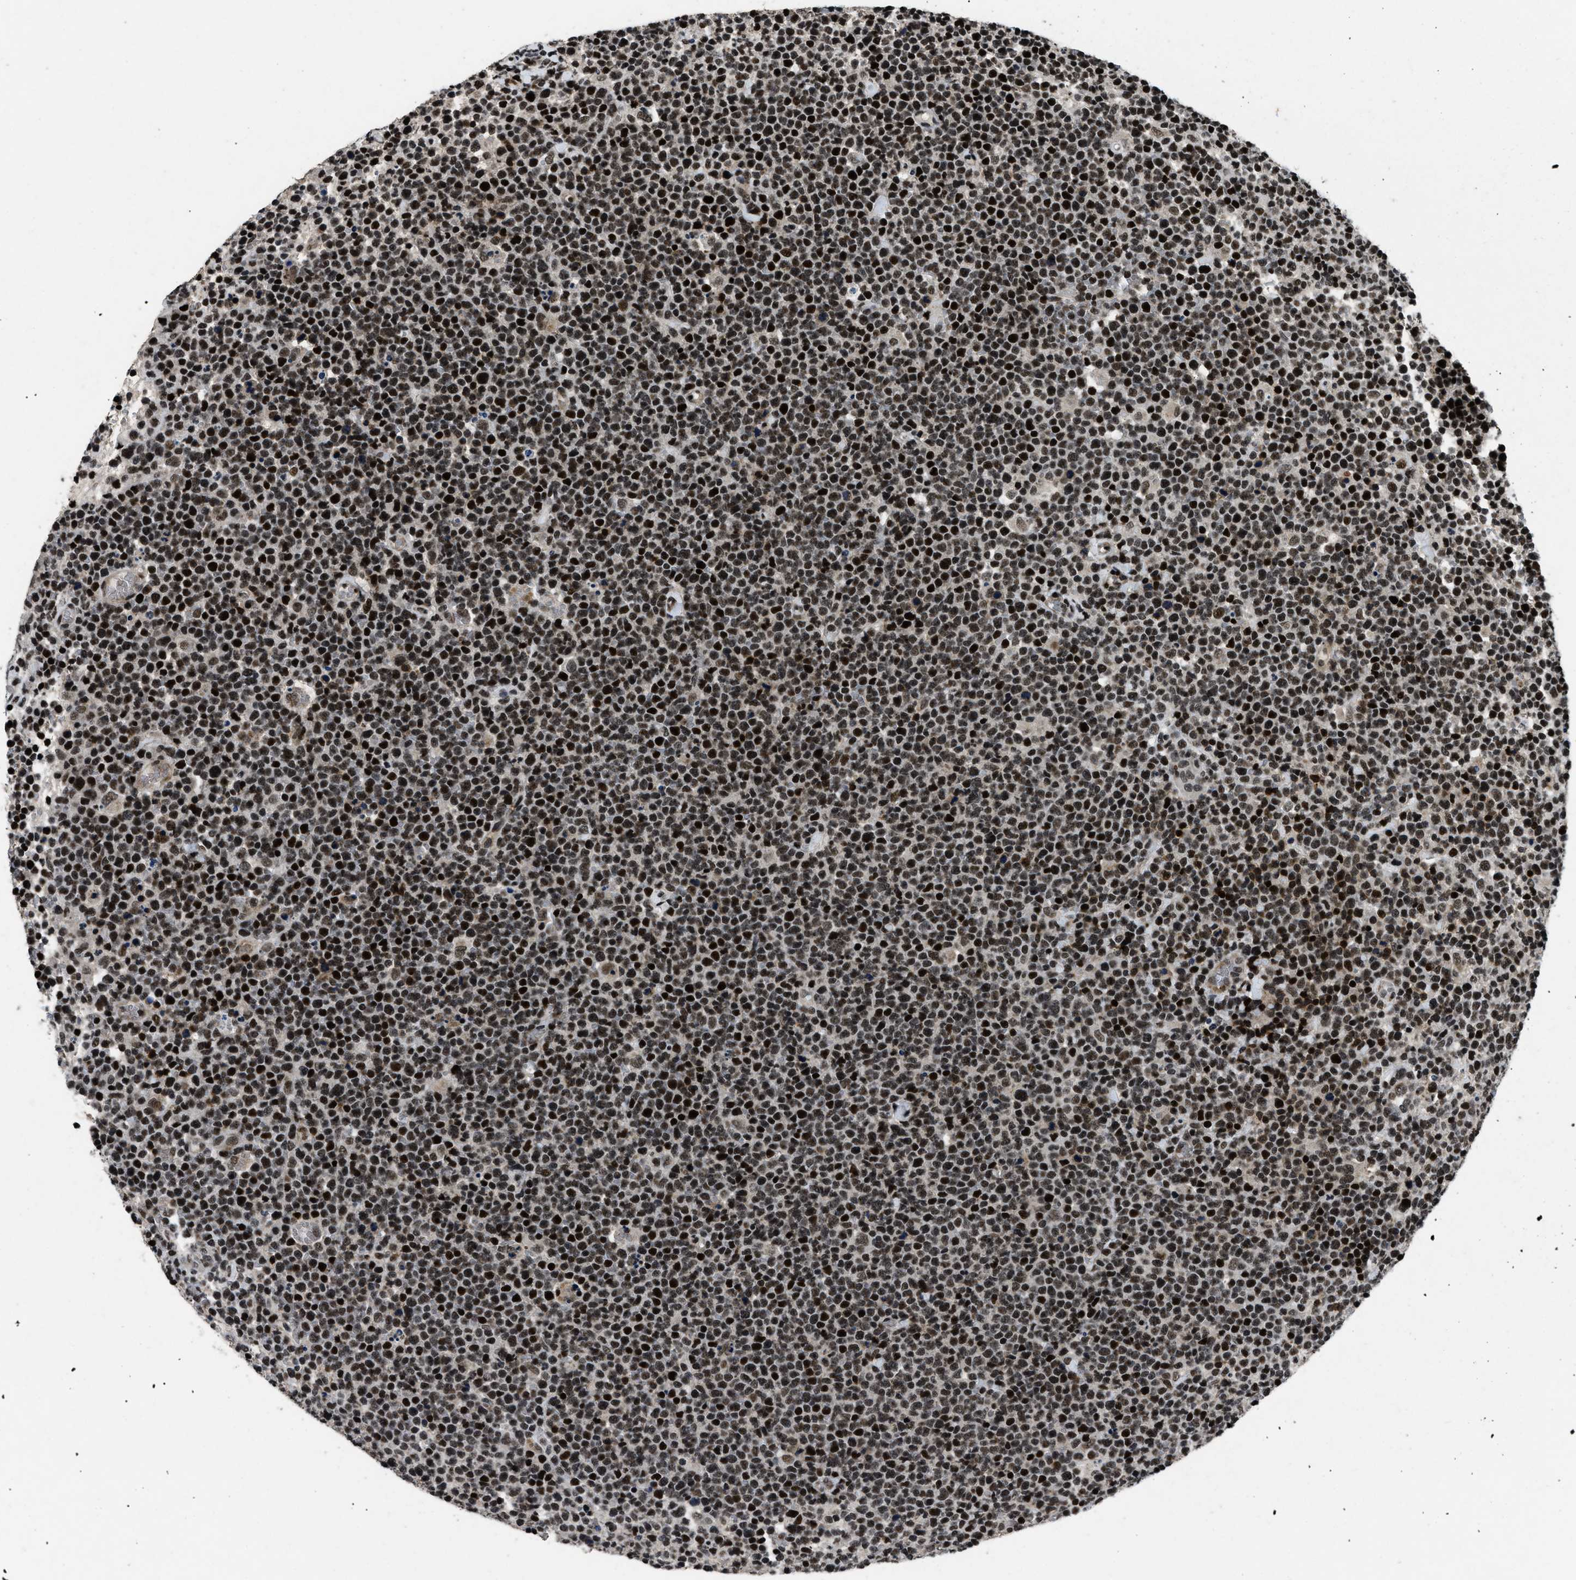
{"staining": {"intensity": "strong", "quantity": ">75%", "location": "nuclear"}, "tissue": "lymphoma", "cell_type": "Tumor cells", "image_type": "cancer", "snomed": [{"axis": "morphology", "description": "Malignant lymphoma, non-Hodgkin's type, High grade"}, {"axis": "topography", "description": "Lymph node"}], "caption": "The micrograph reveals a brown stain indicating the presence of a protein in the nuclear of tumor cells in lymphoma.", "gene": "SMARCB1", "patient": {"sex": "male", "age": 61}}